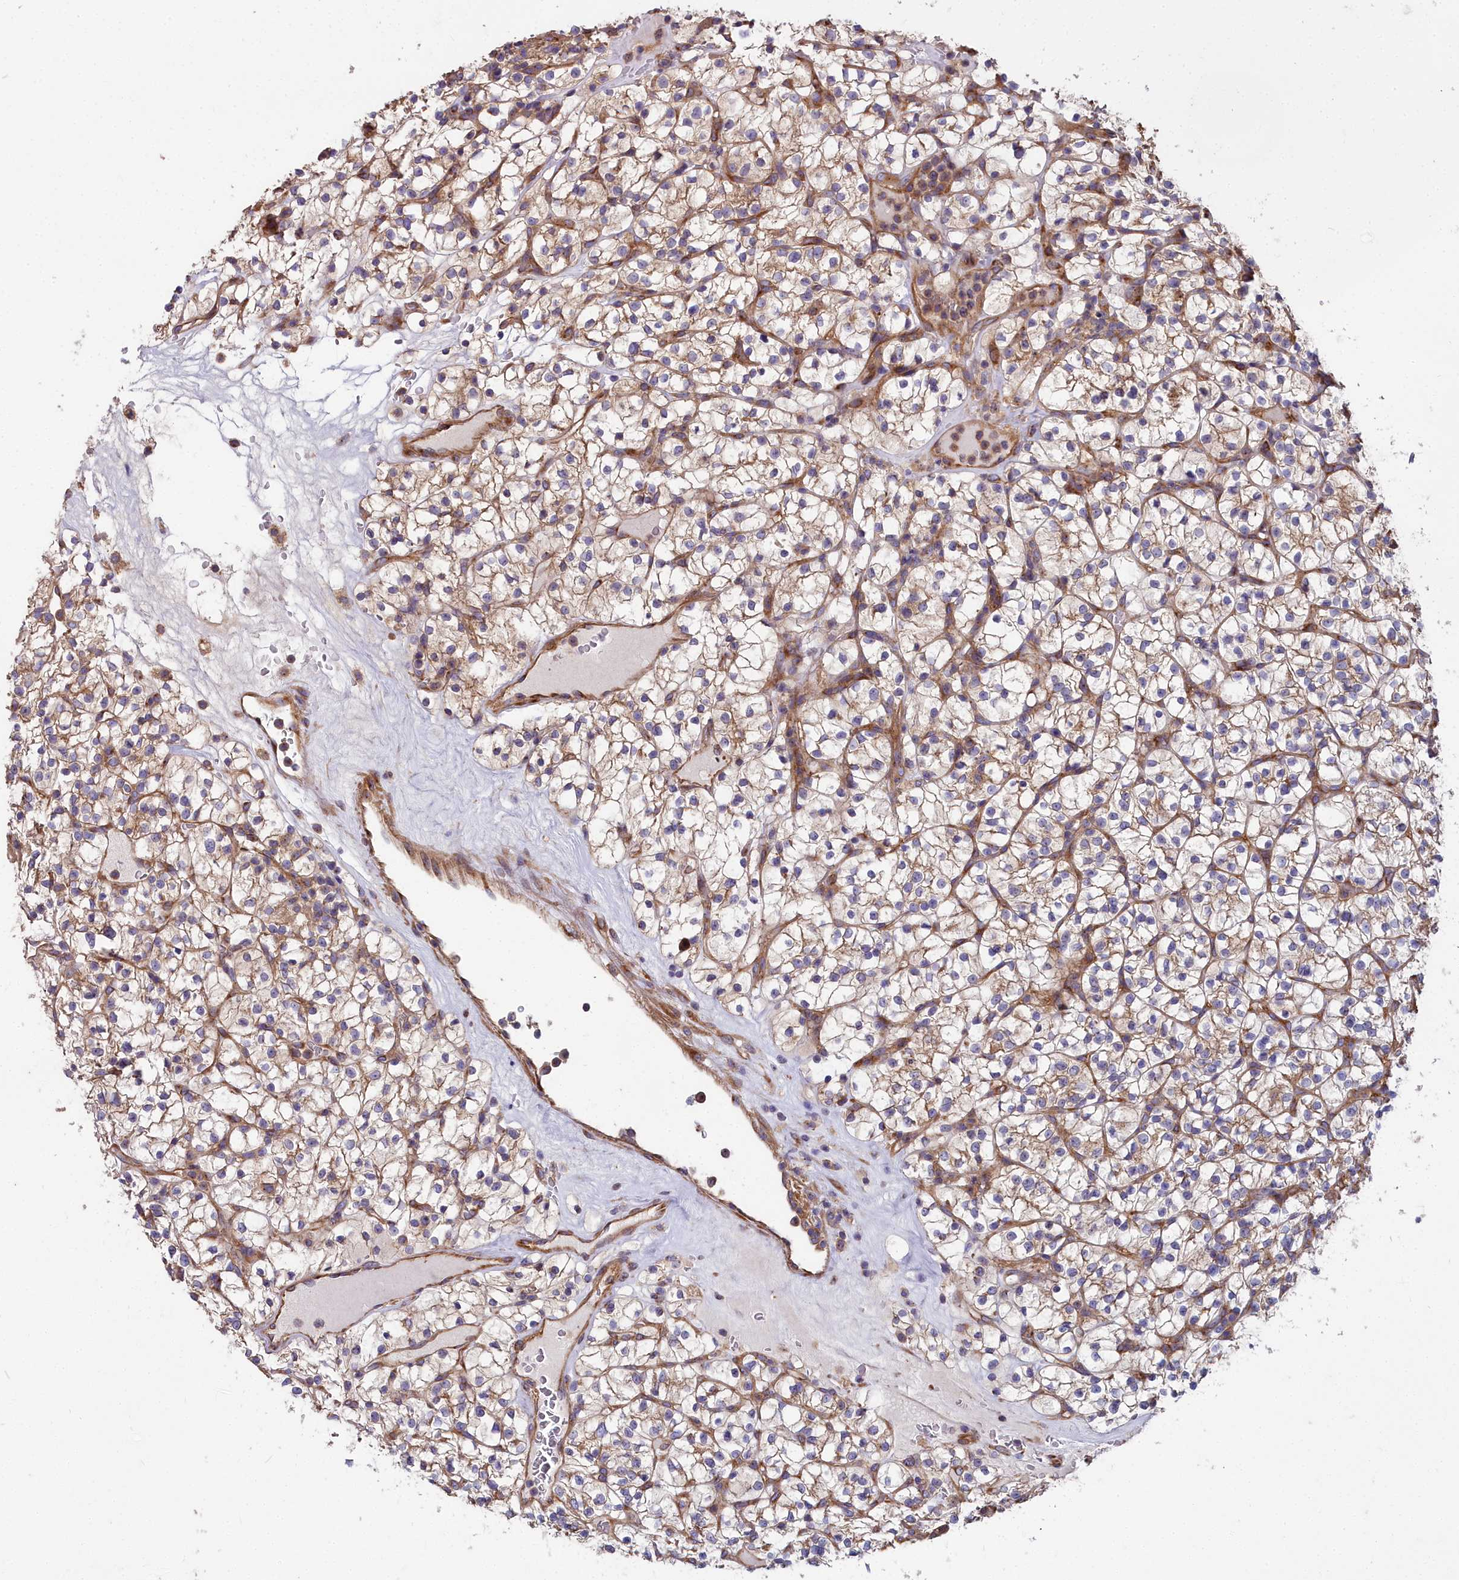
{"staining": {"intensity": "weak", "quantity": ">75%", "location": "cytoplasmic/membranous"}, "tissue": "renal cancer", "cell_type": "Tumor cells", "image_type": "cancer", "snomed": [{"axis": "morphology", "description": "Adenocarcinoma, NOS"}, {"axis": "topography", "description": "Kidney"}], "caption": "Immunohistochemical staining of human renal cancer reveals low levels of weak cytoplasmic/membranous staining in about >75% of tumor cells. The staining is performed using DAB (3,3'-diaminobenzidine) brown chromogen to label protein expression. The nuclei are counter-stained blue using hematoxylin.", "gene": "DCTN3", "patient": {"sex": "female", "age": 64}}